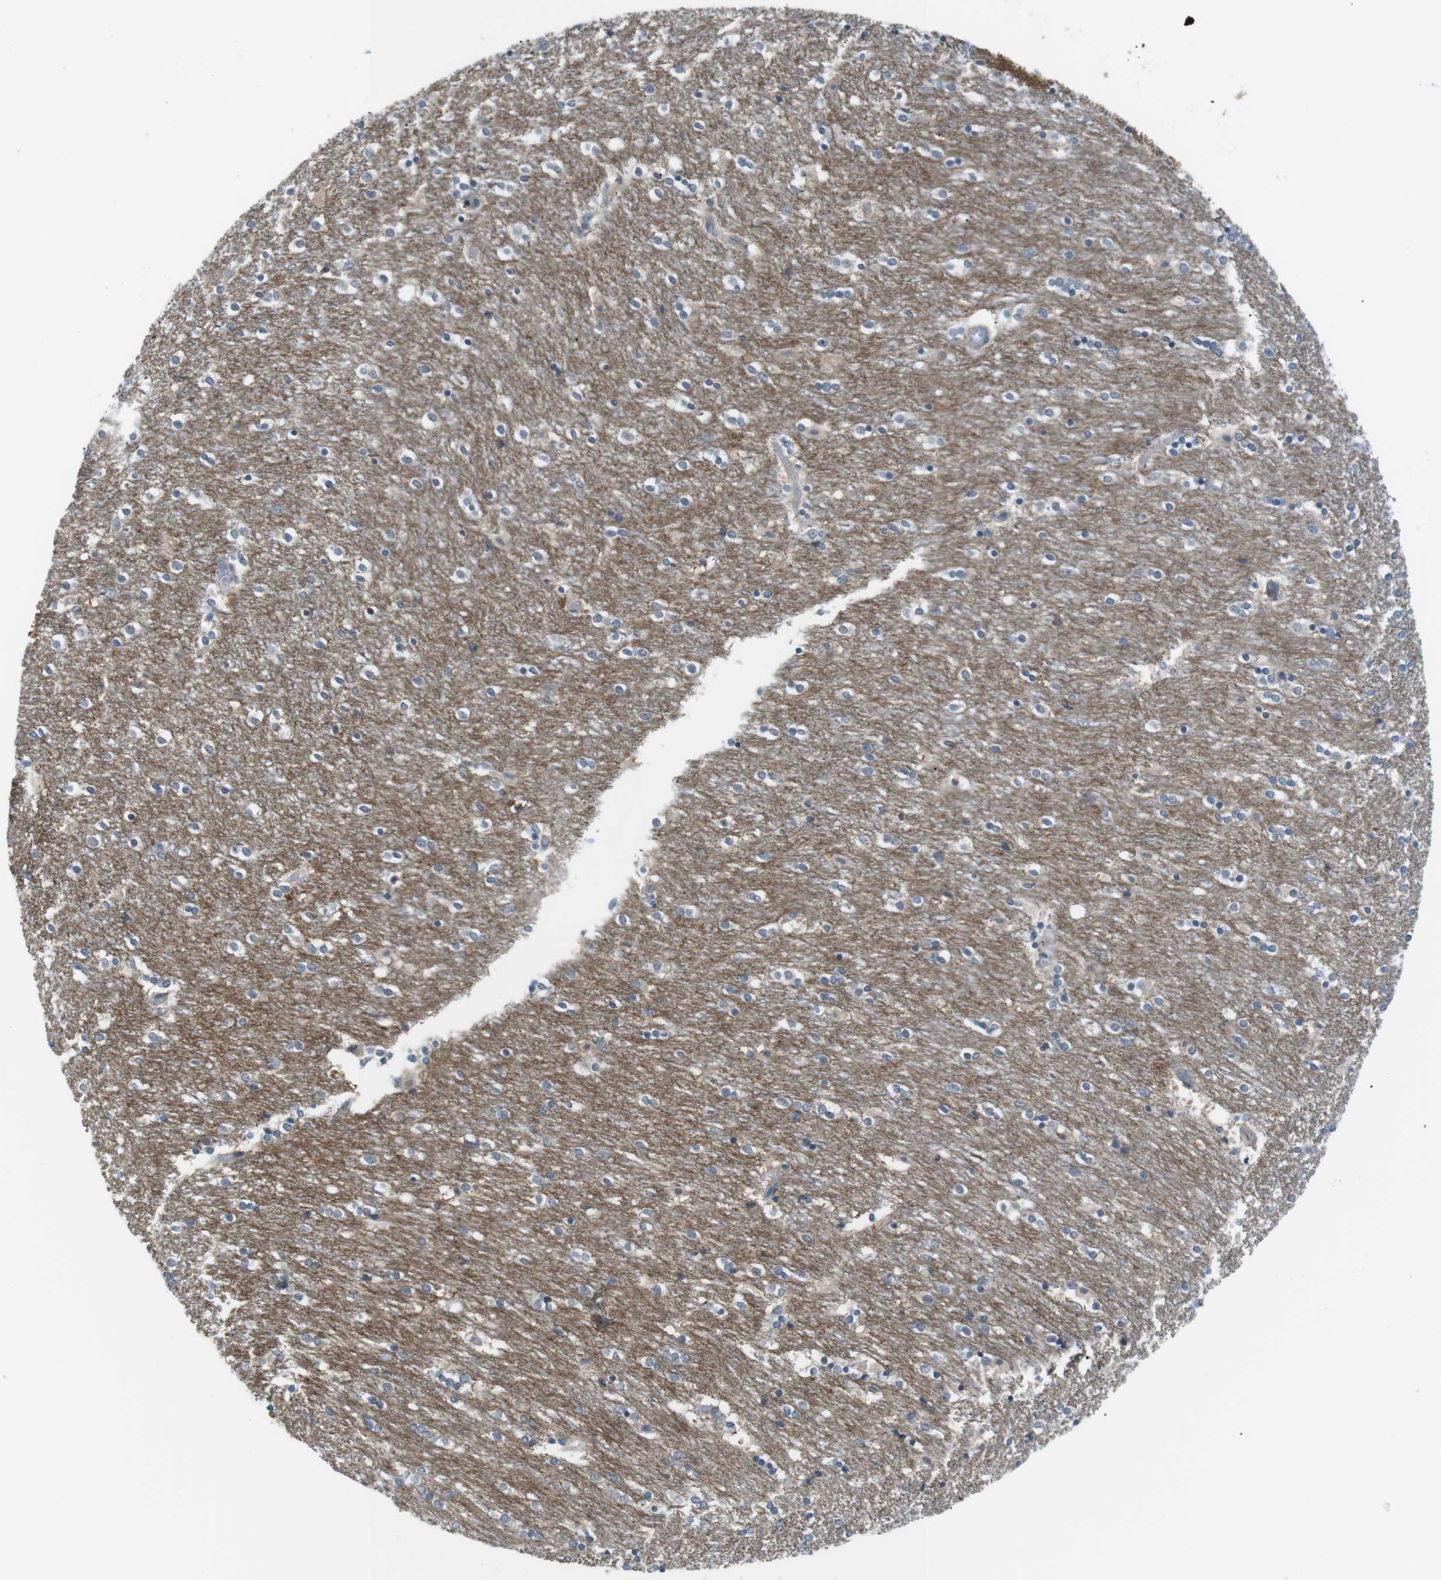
{"staining": {"intensity": "negative", "quantity": "none", "location": "none"}, "tissue": "caudate", "cell_type": "Glial cells", "image_type": "normal", "snomed": [{"axis": "morphology", "description": "Normal tissue, NOS"}, {"axis": "topography", "description": "Lateral ventricle wall"}], "caption": "DAB (3,3'-diaminobenzidine) immunohistochemical staining of normal human caudate reveals no significant positivity in glial cells.", "gene": "RTN3", "patient": {"sex": "female", "age": 54}}